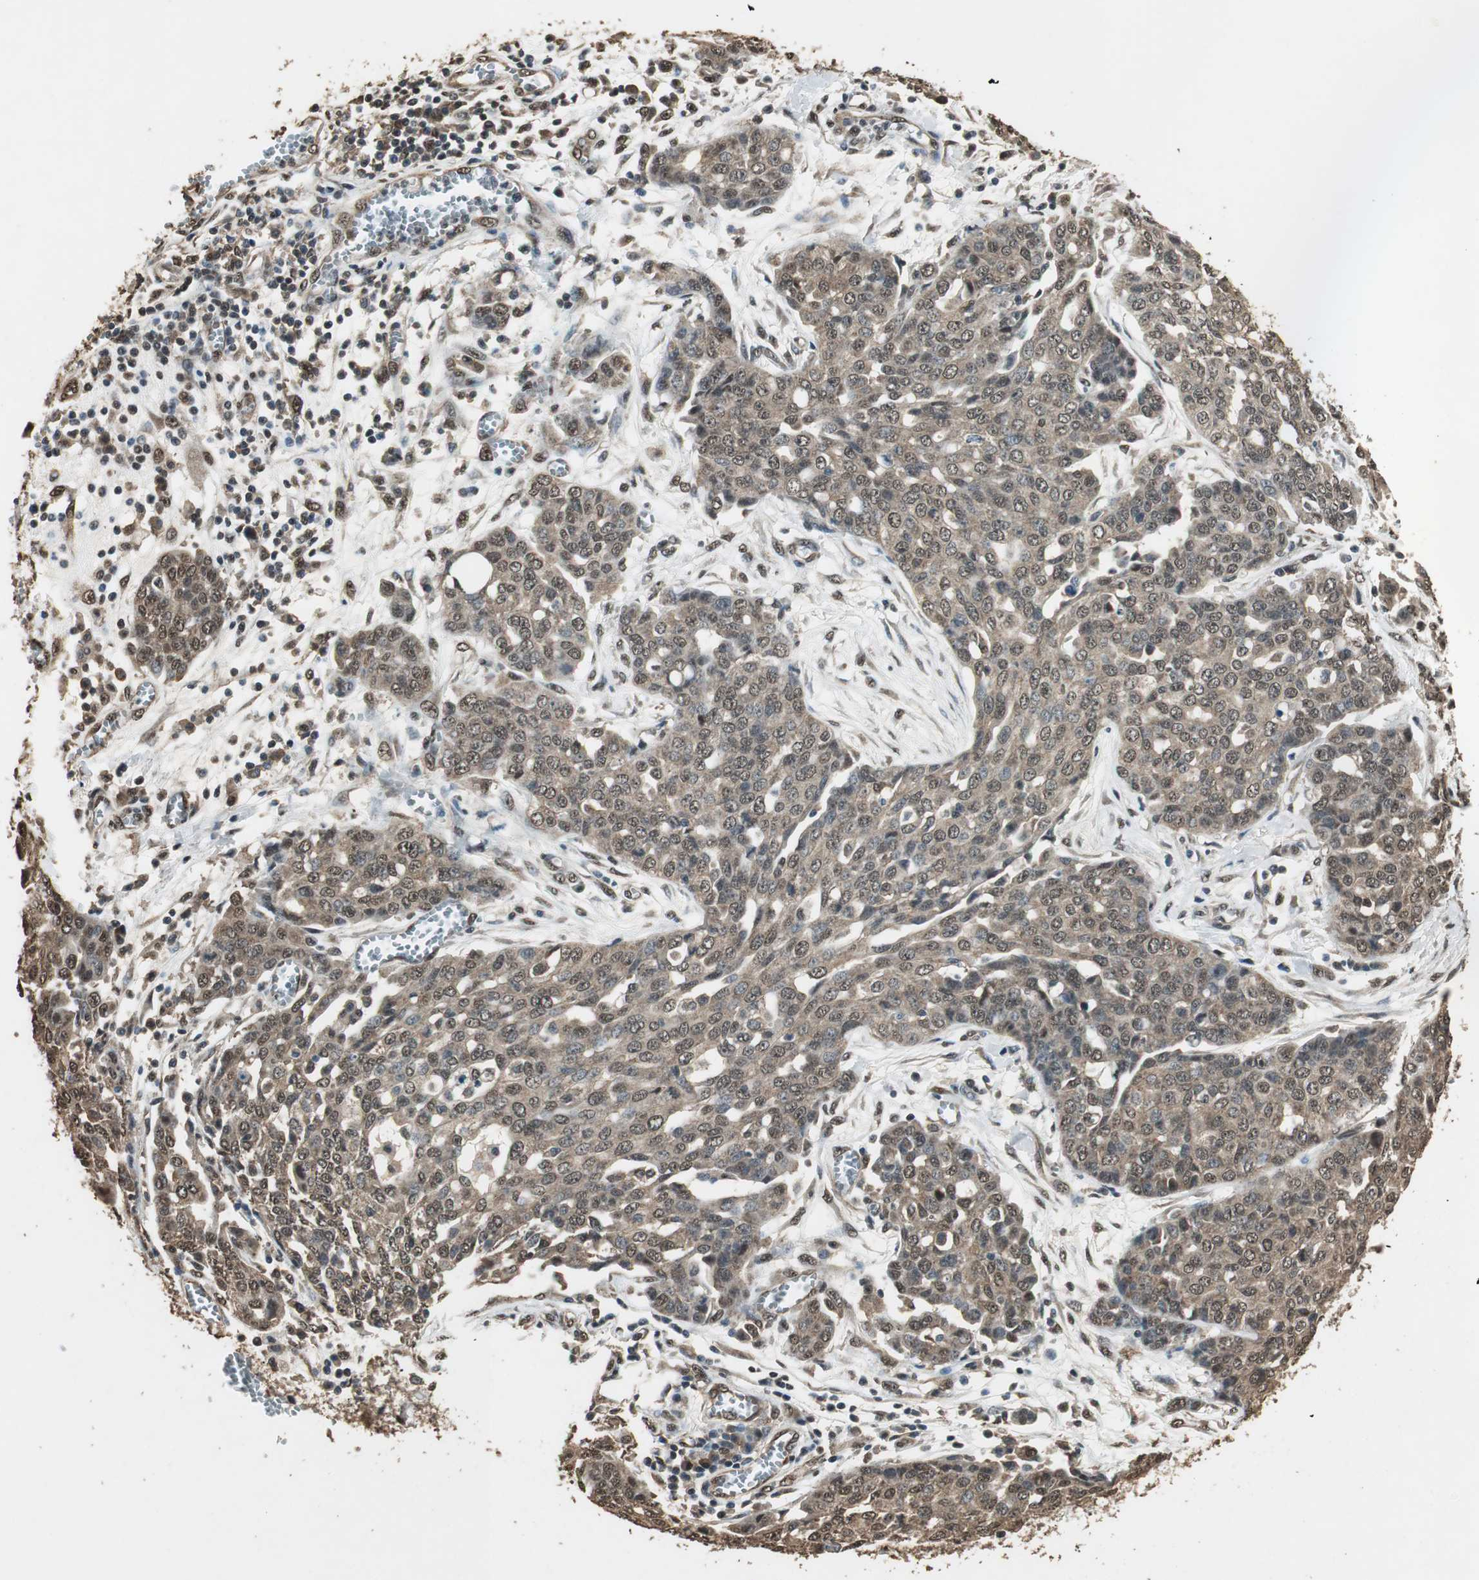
{"staining": {"intensity": "moderate", "quantity": ">75%", "location": "cytoplasmic/membranous,nuclear"}, "tissue": "ovarian cancer", "cell_type": "Tumor cells", "image_type": "cancer", "snomed": [{"axis": "morphology", "description": "Cystadenocarcinoma, serous, NOS"}, {"axis": "topography", "description": "Soft tissue"}, {"axis": "topography", "description": "Ovary"}], "caption": "Tumor cells show medium levels of moderate cytoplasmic/membranous and nuclear expression in approximately >75% of cells in ovarian cancer.", "gene": "PPP1R13B", "patient": {"sex": "female", "age": 57}}